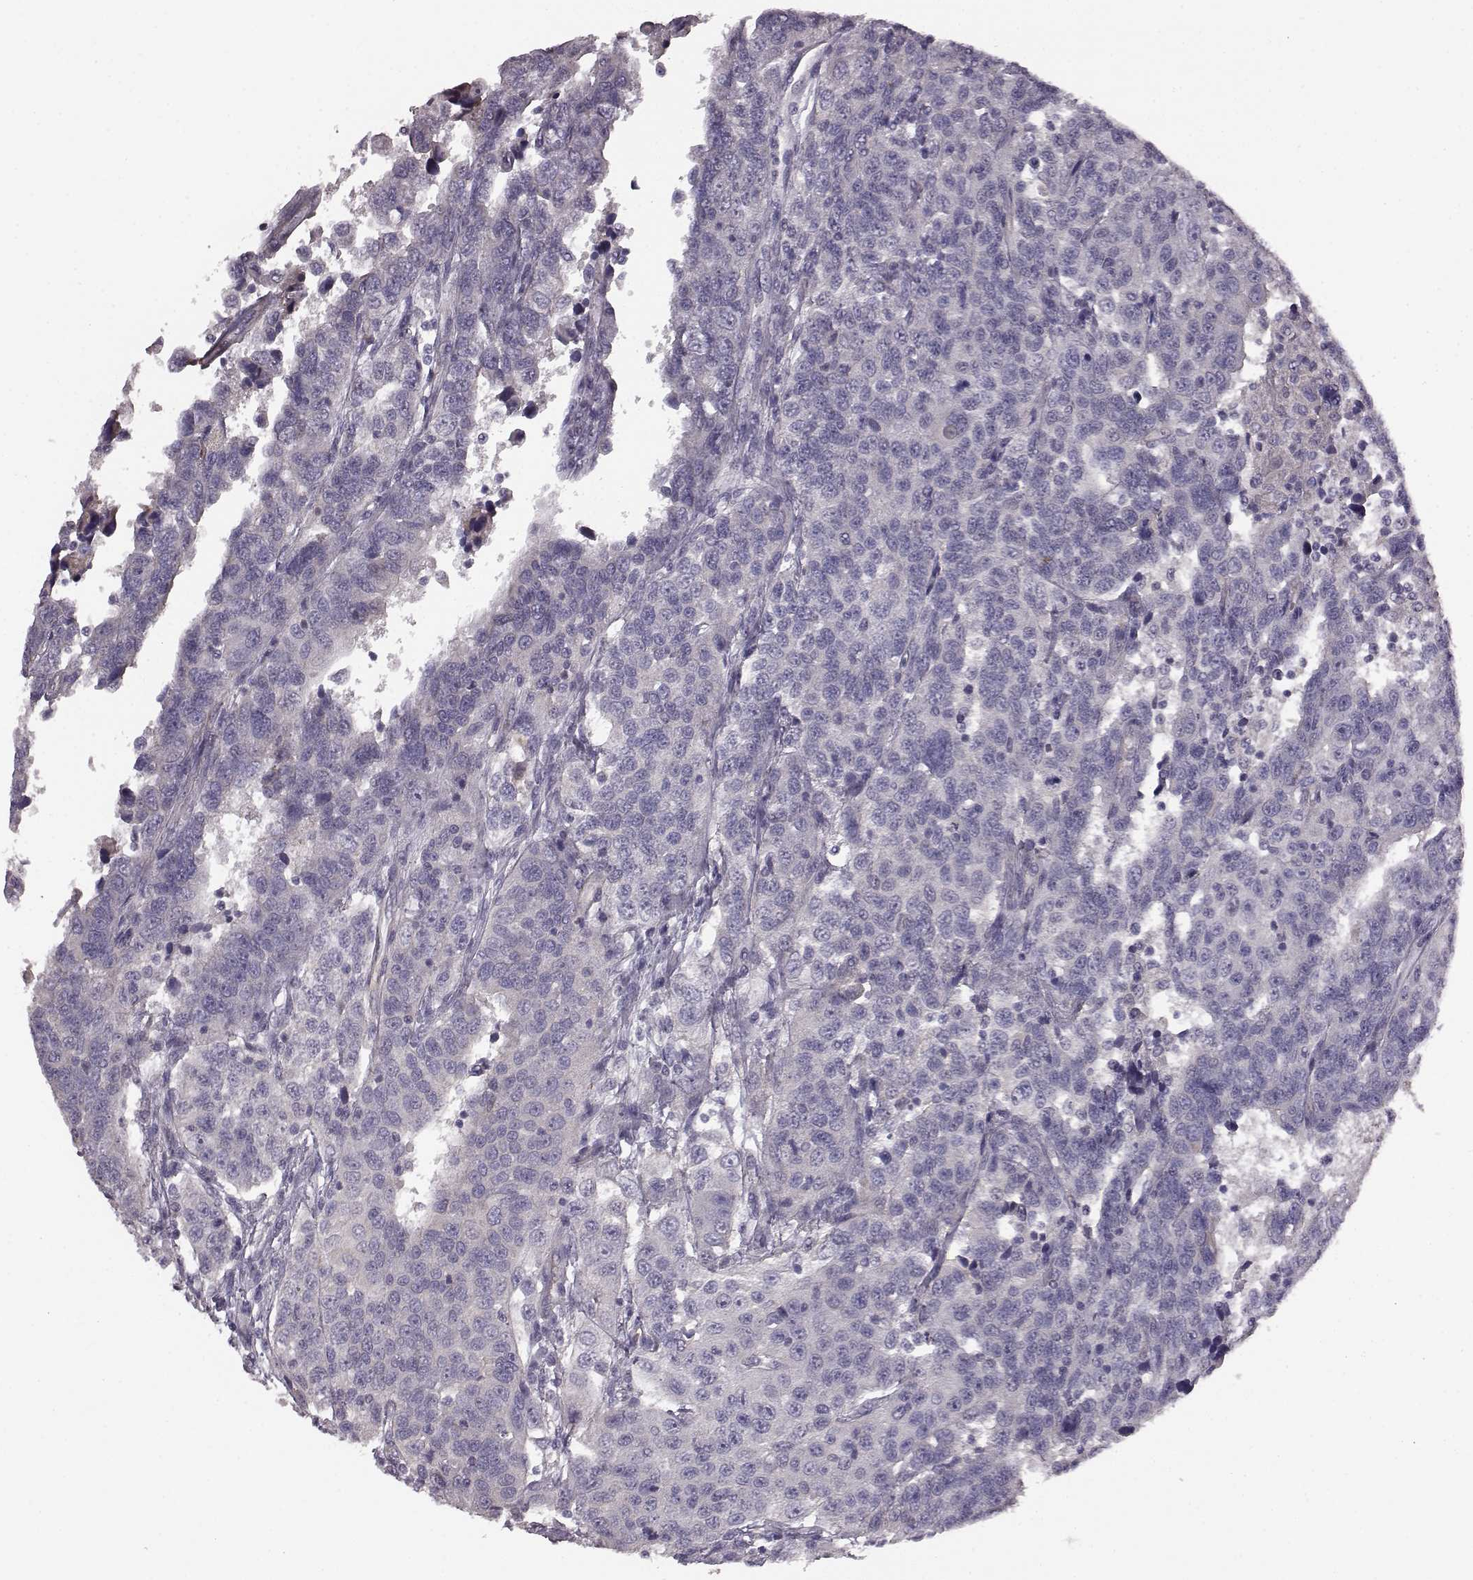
{"staining": {"intensity": "negative", "quantity": "none", "location": "none"}, "tissue": "urothelial cancer", "cell_type": "Tumor cells", "image_type": "cancer", "snomed": [{"axis": "morphology", "description": "Urothelial carcinoma, NOS"}, {"axis": "morphology", "description": "Urothelial carcinoma, High grade"}, {"axis": "topography", "description": "Urinary bladder"}], "caption": "A high-resolution image shows IHC staining of transitional cell carcinoma, which reveals no significant staining in tumor cells.", "gene": "KRT85", "patient": {"sex": "female", "age": 73}}